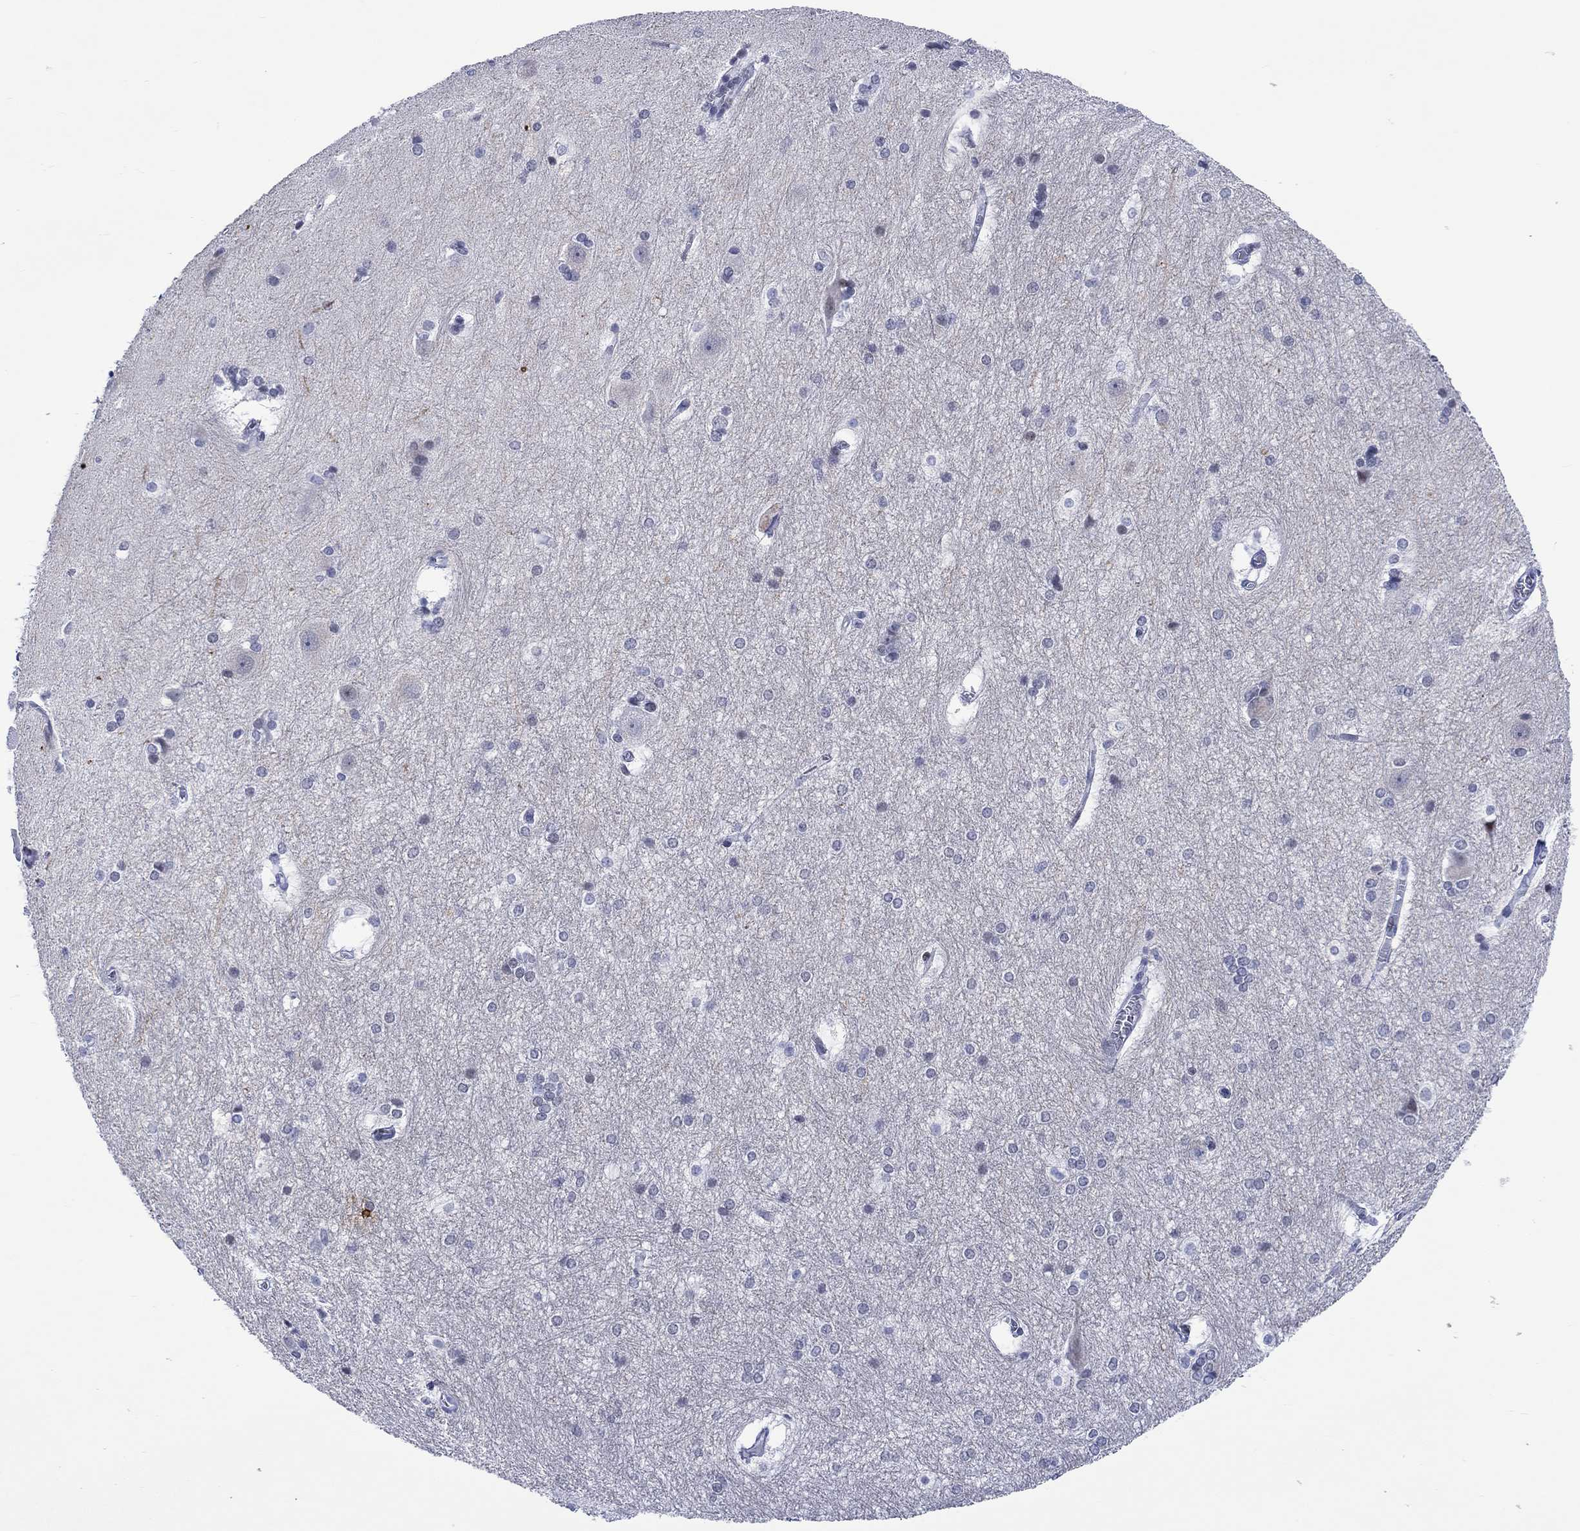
{"staining": {"intensity": "negative", "quantity": "none", "location": "none"}, "tissue": "hippocampus", "cell_type": "Glial cells", "image_type": "normal", "snomed": [{"axis": "morphology", "description": "Normal tissue, NOS"}, {"axis": "topography", "description": "Cerebral cortex"}, {"axis": "topography", "description": "Hippocampus"}], "caption": "A micrograph of hippocampus stained for a protein displays no brown staining in glial cells.", "gene": "CDCA2", "patient": {"sex": "female", "age": 19}}